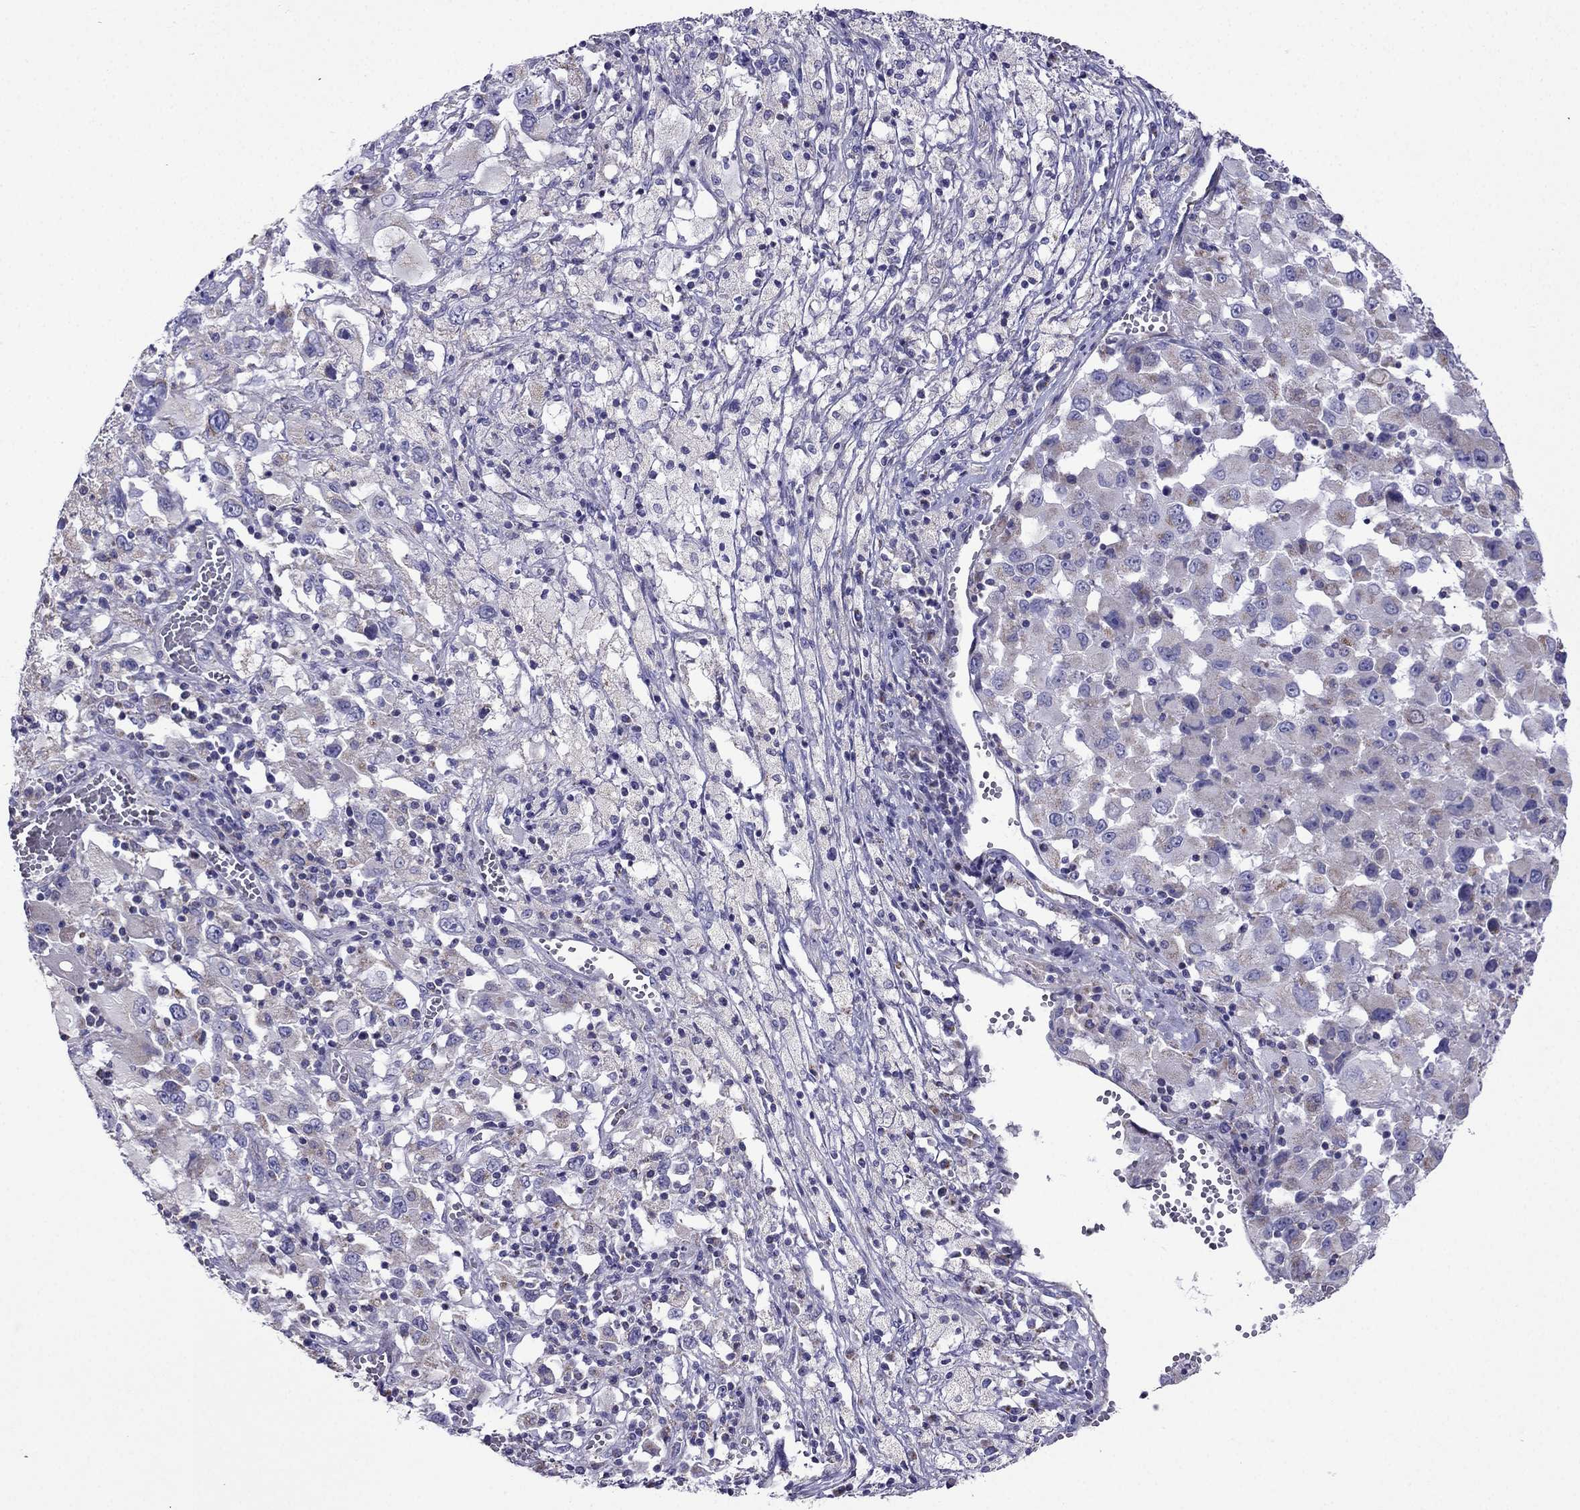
{"staining": {"intensity": "weak", "quantity": "25%-75%", "location": "cytoplasmic/membranous"}, "tissue": "melanoma", "cell_type": "Tumor cells", "image_type": "cancer", "snomed": [{"axis": "morphology", "description": "Malignant melanoma, Metastatic site"}, {"axis": "topography", "description": "Soft tissue"}], "caption": "Melanoma was stained to show a protein in brown. There is low levels of weak cytoplasmic/membranous expression in about 25%-75% of tumor cells.", "gene": "DSC1", "patient": {"sex": "male", "age": 50}}